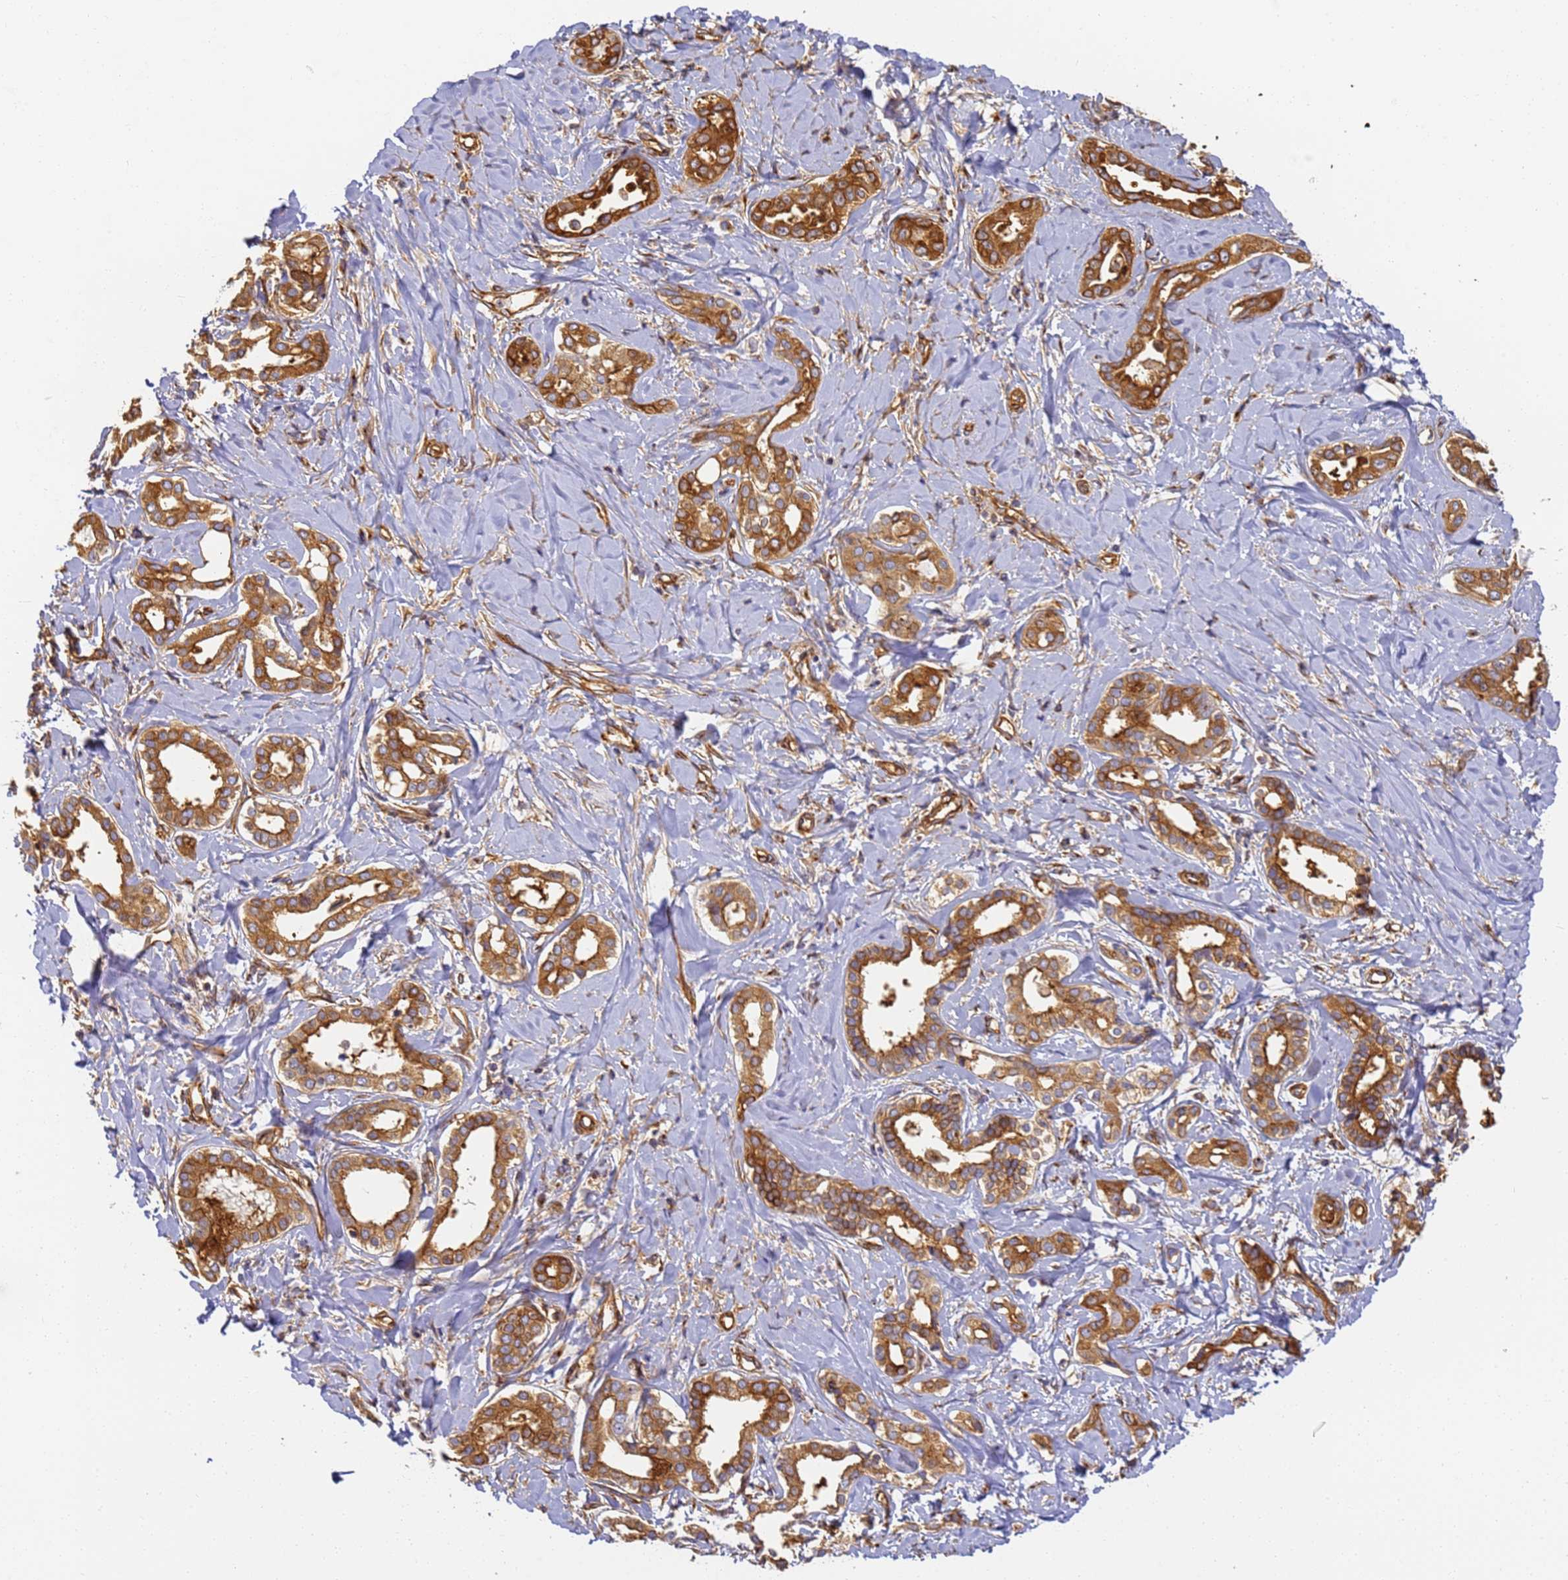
{"staining": {"intensity": "strong", "quantity": ">75%", "location": "cytoplasmic/membranous"}, "tissue": "liver cancer", "cell_type": "Tumor cells", "image_type": "cancer", "snomed": [{"axis": "morphology", "description": "Cholangiocarcinoma"}, {"axis": "topography", "description": "Liver"}], "caption": "A micrograph of human liver cancer (cholangiocarcinoma) stained for a protein displays strong cytoplasmic/membranous brown staining in tumor cells. (brown staining indicates protein expression, while blue staining denotes nuclei).", "gene": "DYNC1I2", "patient": {"sex": "female", "age": 77}}